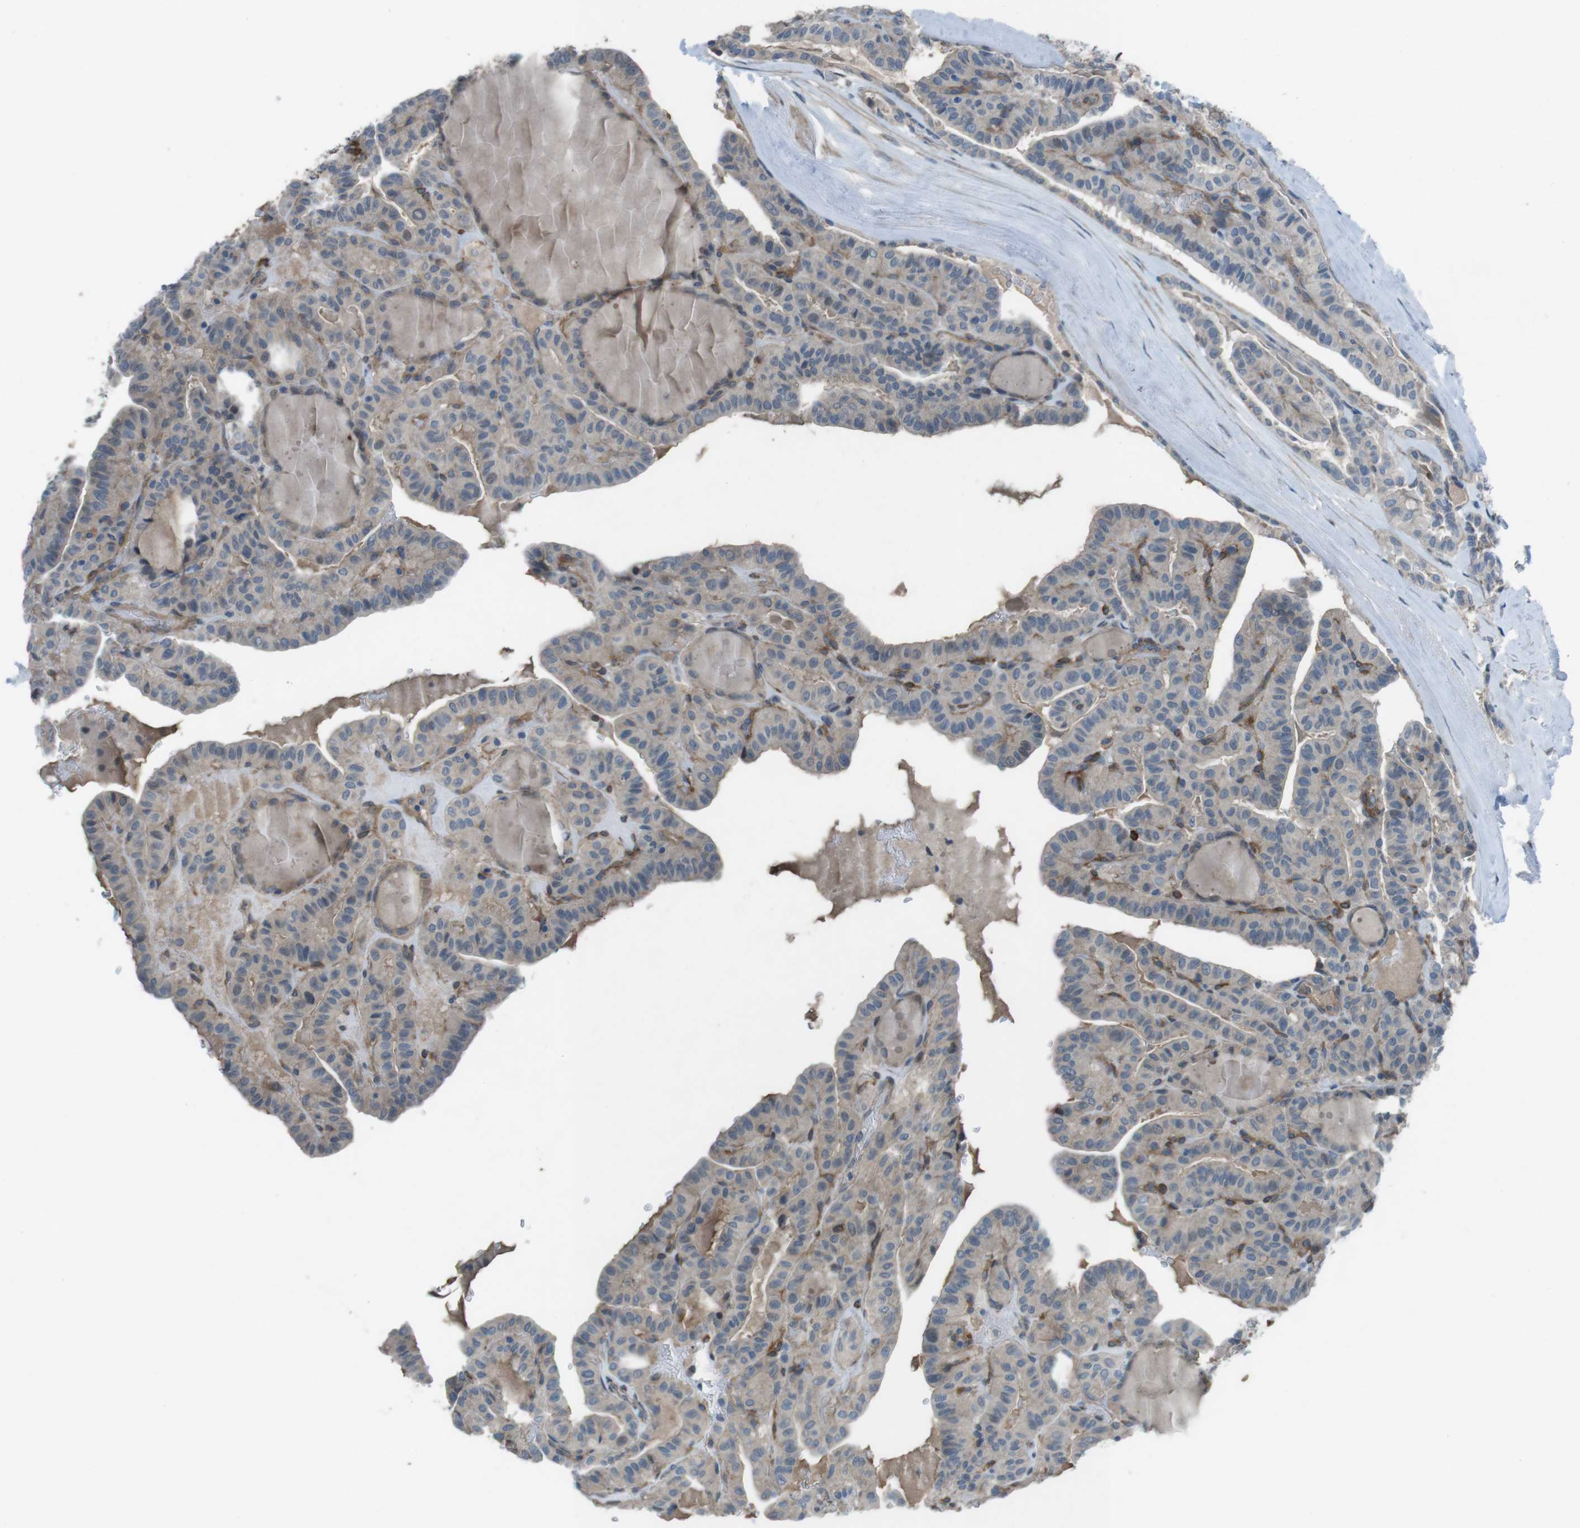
{"staining": {"intensity": "weak", "quantity": "<25%", "location": "cytoplasmic/membranous"}, "tissue": "thyroid cancer", "cell_type": "Tumor cells", "image_type": "cancer", "snomed": [{"axis": "morphology", "description": "Papillary adenocarcinoma, NOS"}, {"axis": "topography", "description": "Thyroid gland"}], "caption": "This is a image of immunohistochemistry (IHC) staining of thyroid cancer, which shows no staining in tumor cells.", "gene": "ANK2", "patient": {"sex": "male", "age": 77}}